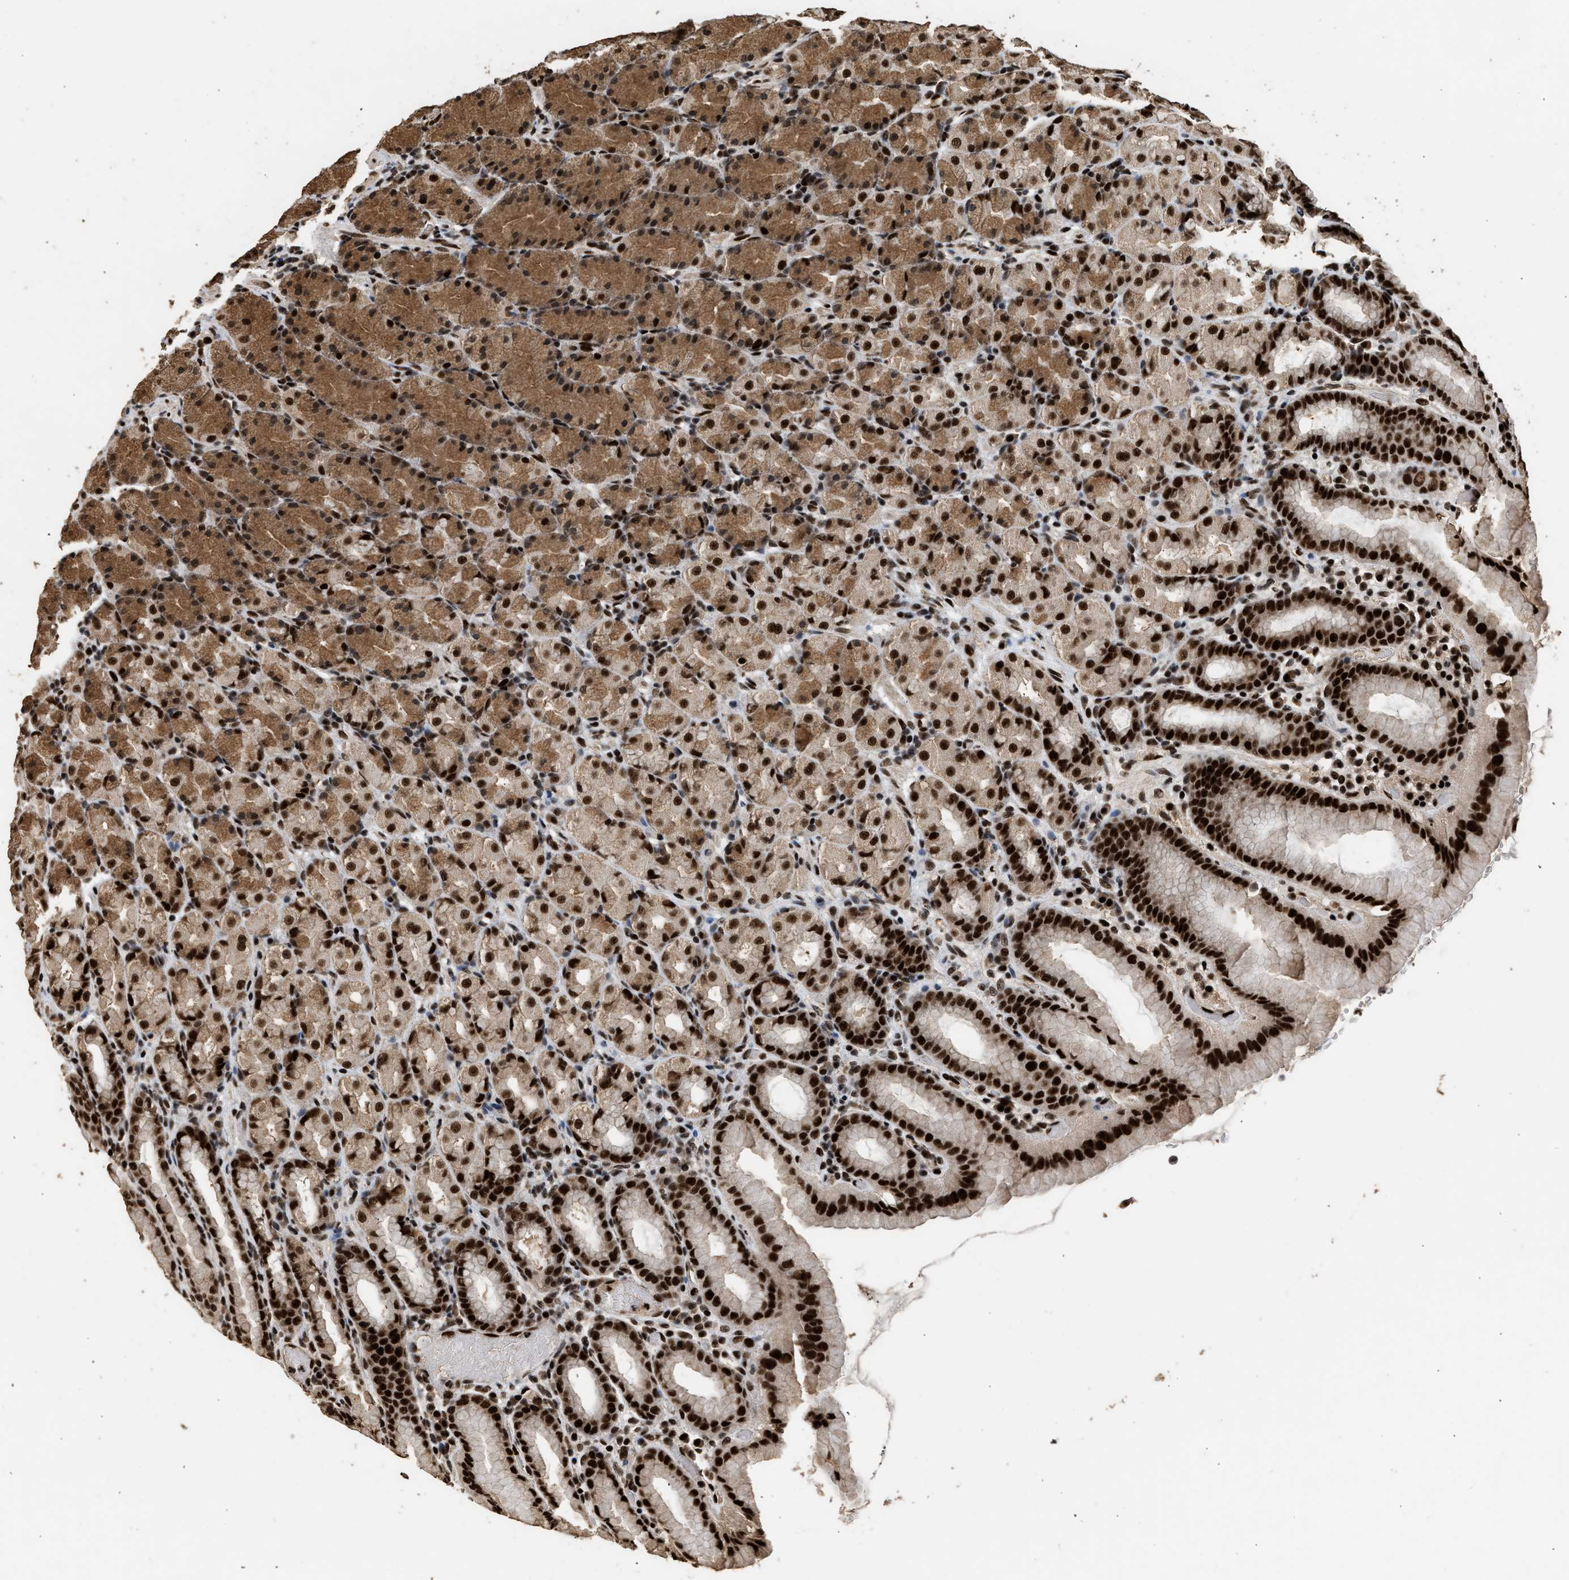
{"staining": {"intensity": "strong", "quantity": ">75%", "location": "cytoplasmic/membranous,nuclear"}, "tissue": "stomach", "cell_type": "Glandular cells", "image_type": "normal", "snomed": [{"axis": "morphology", "description": "Normal tissue, NOS"}, {"axis": "topography", "description": "Stomach, upper"}], "caption": "IHC image of unremarkable stomach stained for a protein (brown), which displays high levels of strong cytoplasmic/membranous,nuclear staining in approximately >75% of glandular cells.", "gene": "PPP4R3B", "patient": {"sex": "male", "age": 68}}